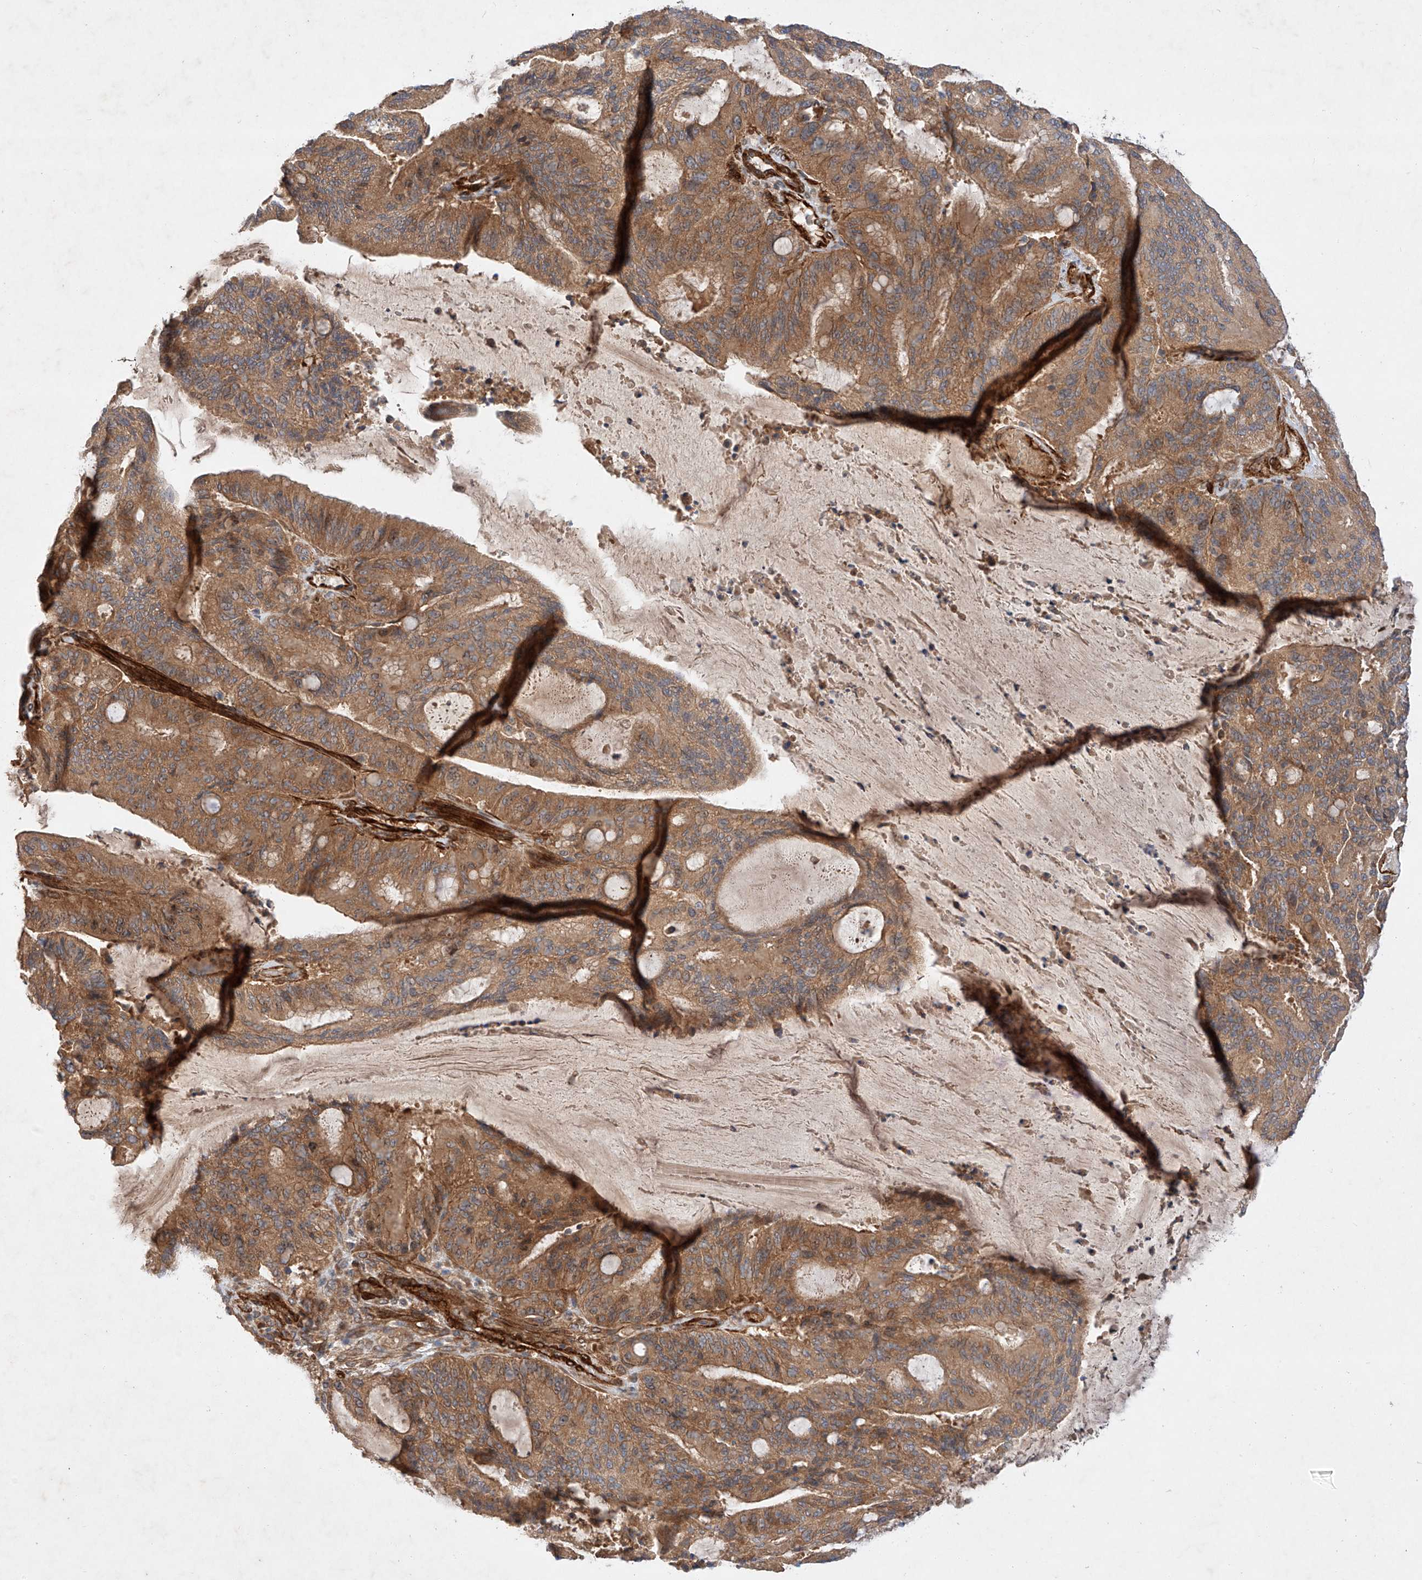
{"staining": {"intensity": "moderate", "quantity": ">75%", "location": "cytoplasmic/membranous"}, "tissue": "liver cancer", "cell_type": "Tumor cells", "image_type": "cancer", "snomed": [{"axis": "morphology", "description": "Normal tissue, NOS"}, {"axis": "morphology", "description": "Cholangiocarcinoma"}, {"axis": "topography", "description": "Liver"}, {"axis": "topography", "description": "Peripheral nerve tissue"}], "caption": "The micrograph shows immunohistochemical staining of liver cholangiocarcinoma. There is moderate cytoplasmic/membranous expression is seen in approximately >75% of tumor cells.", "gene": "RAB23", "patient": {"sex": "female", "age": 73}}